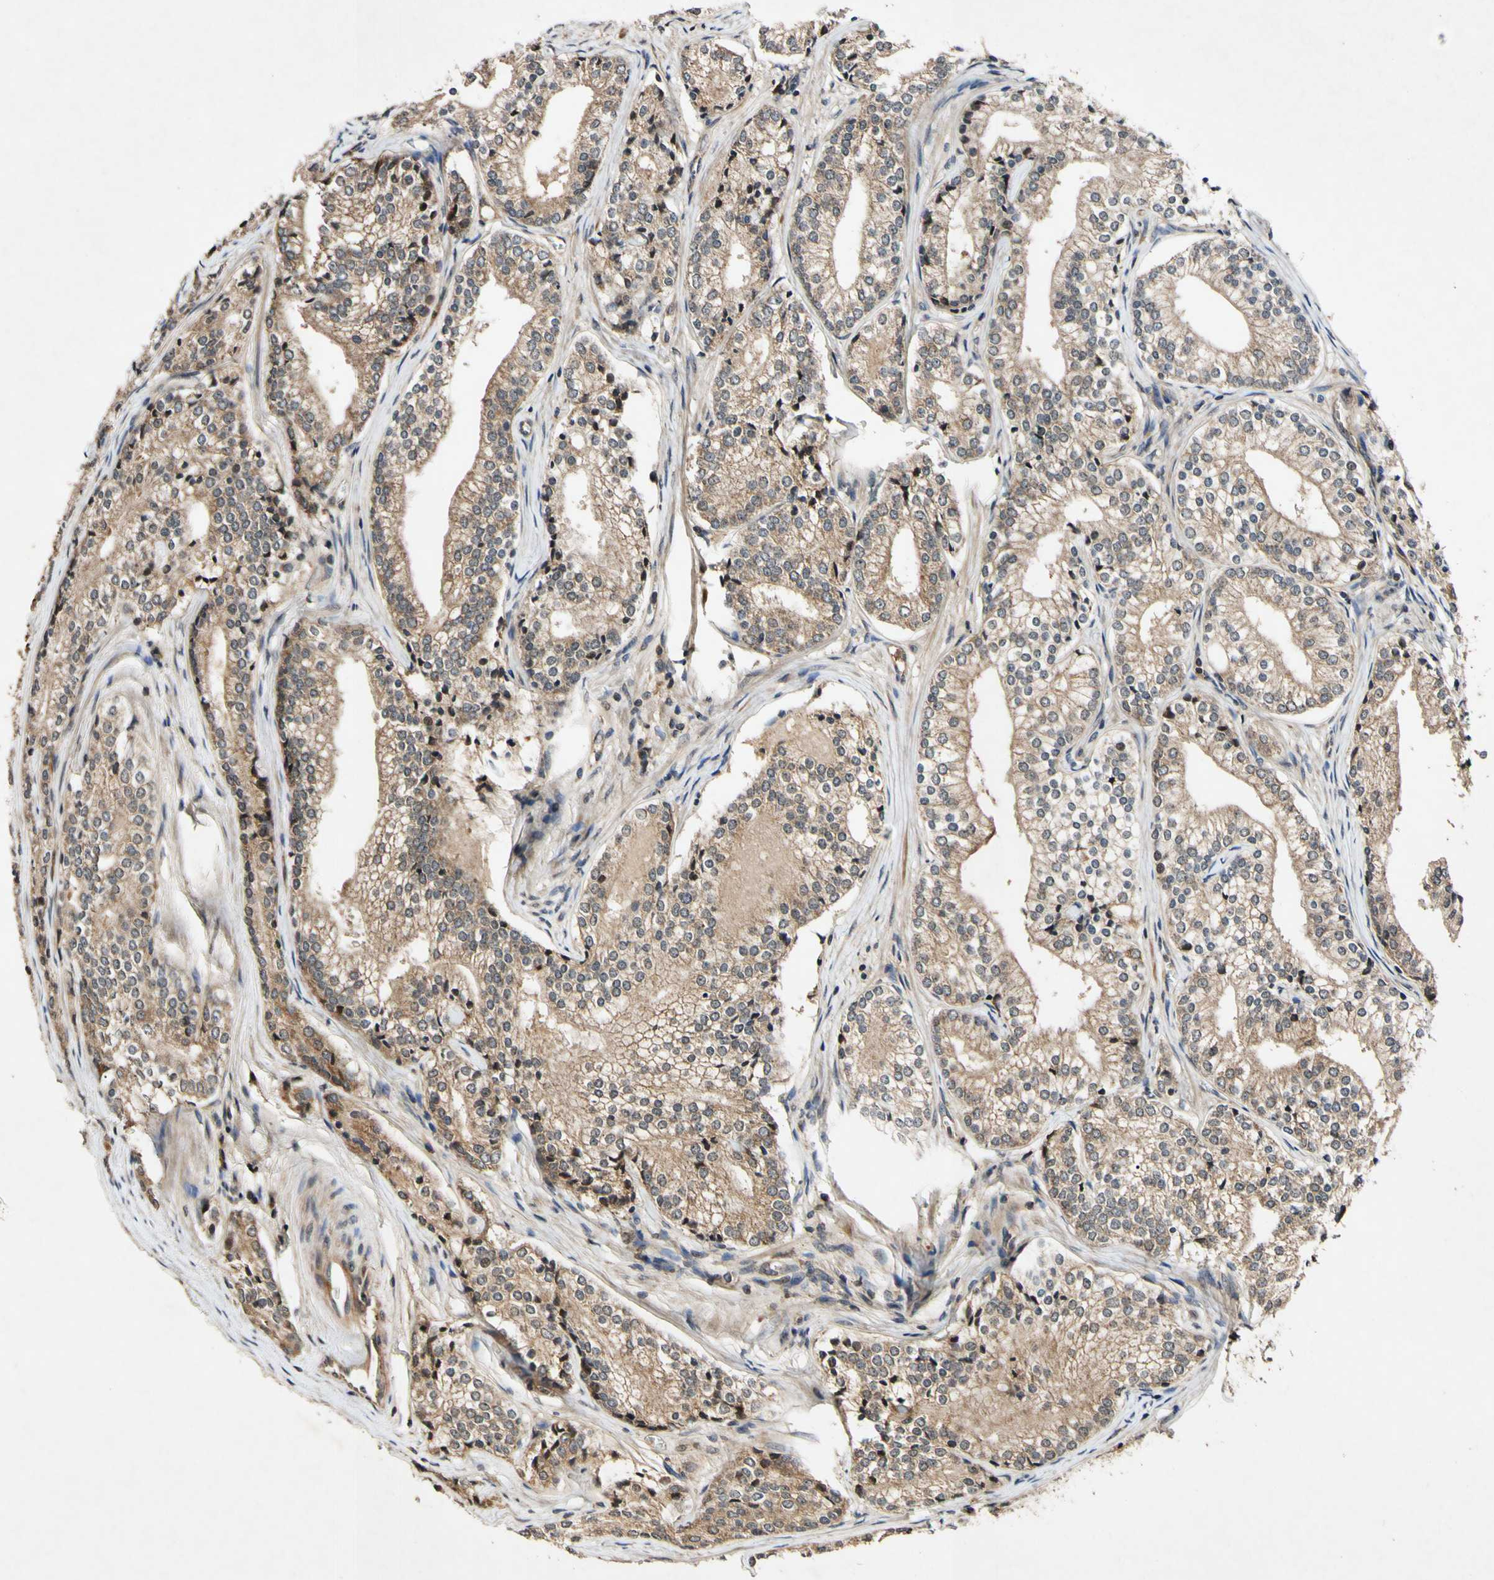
{"staining": {"intensity": "moderate", "quantity": ">75%", "location": "cytoplasmic/membranous"}, "tissue": "prostate cancer", "cell_type": "Tumor cells", "image_type": "cancer", "snomed": [{"axis": "morphology", "description": "Adenocarcinoma, Low grade"}, {"axis": "topography", "description": "Prostate"}], "caption": "Prostate adenocarcinoma (low-grade) tissue exhibits moderate cytoplasmic/membranous staining in about >75% of tumor cells", "gene": "PLAT", "patient": {"sex": "male", "age": 60}}